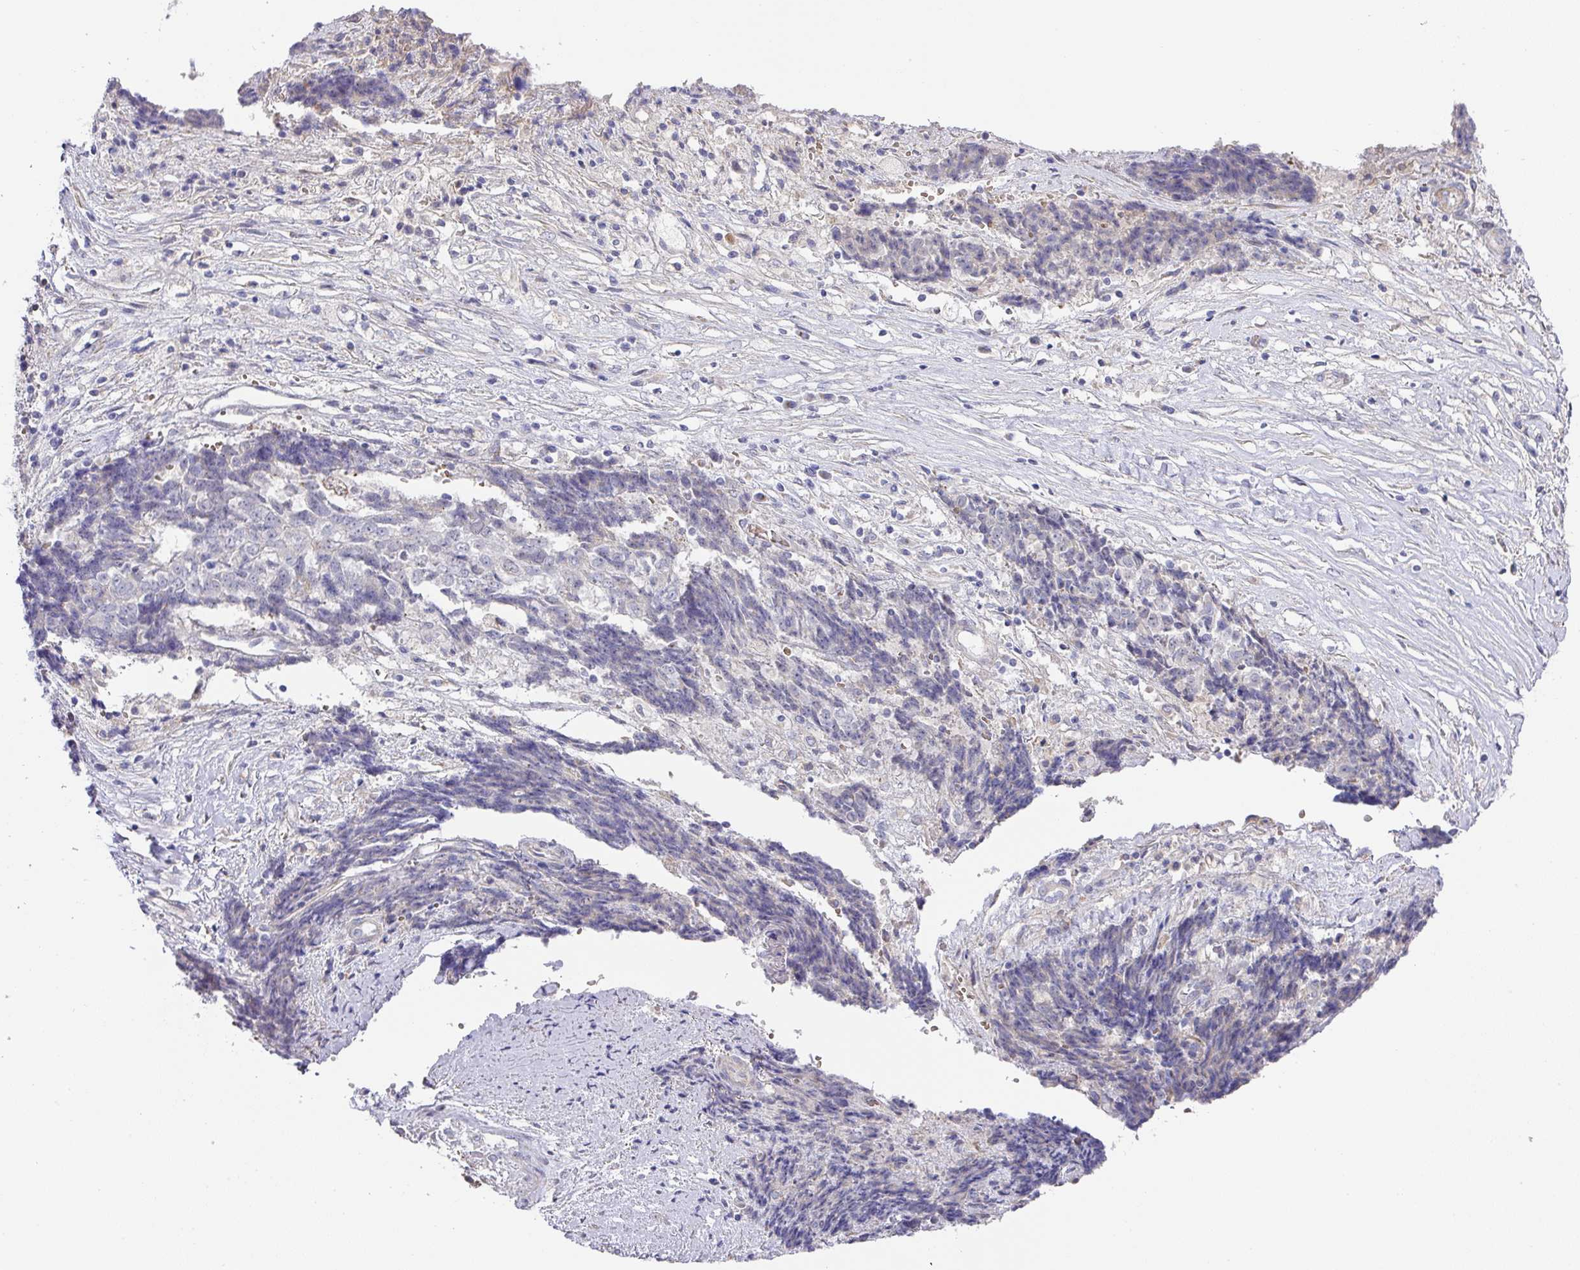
{"staining": {"intensity": "negative", "quantity": "none", "location": "none"}, "tissue": "ovarian cancer", "cell_type": "Tumor cells", "image_type": "cancer", "snomed": [{"axis": "morphology", "description": "Carcinoma, endometroid"}, {"axis": "topography", "description": "Ovary"}], "caption": "IHC photomicrograph of endometroid carcinoma (ovarian) stained for a protein (brown), which exhibits no positivity in tumor cells.", "gene": "TARM1", "patient": {"sex": "female", "age": 42}}